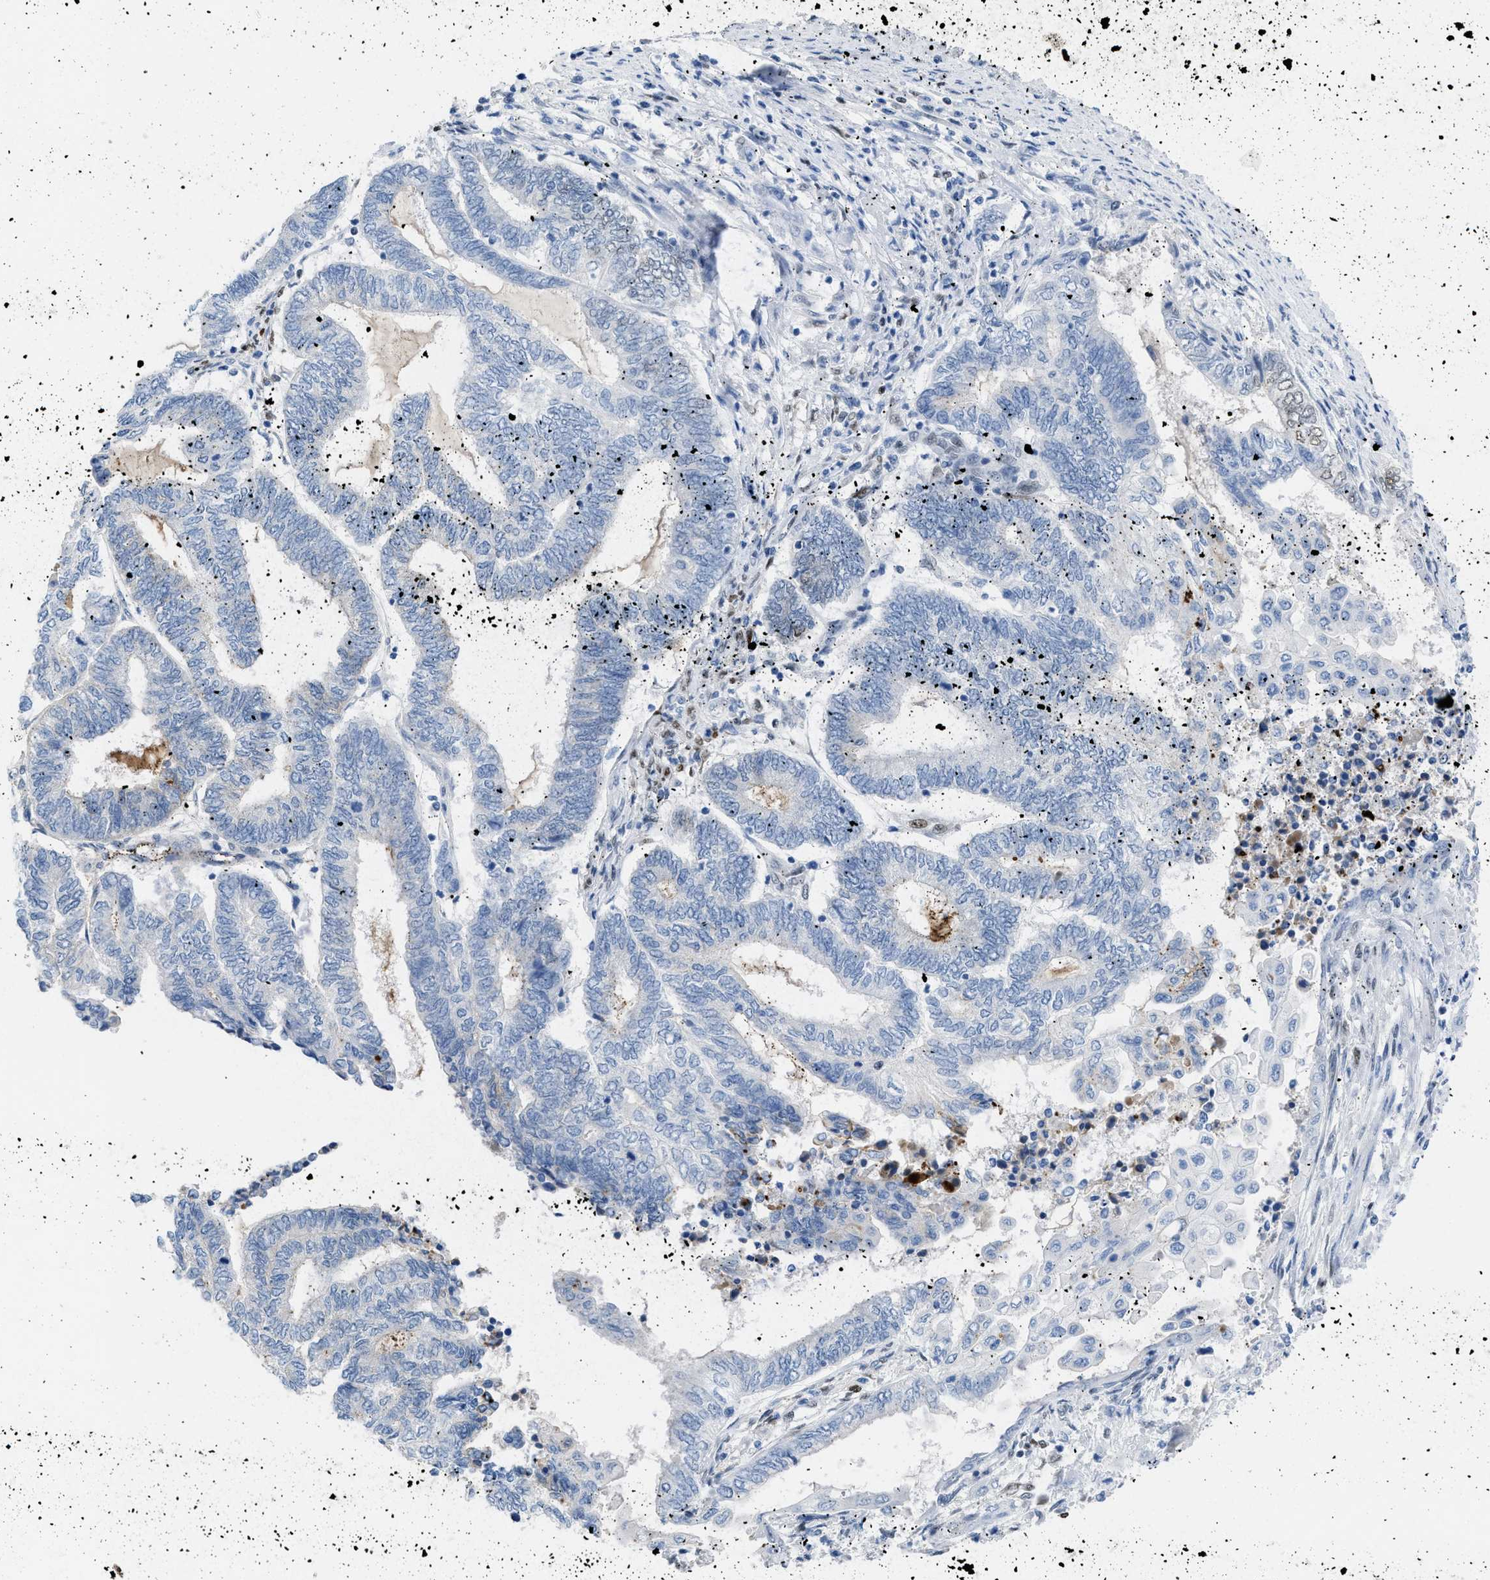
{"staining": {"intensity": "negative", "quantity": "none", "location": "none"}, "tissue": "endometrial cancer", "cell_type": "Tumor cells", "image_type": "cancer", "snomed": [{"axis": "morphology", "description": "Adenocarcinoma, NOS"}, {"axis": "topography", "description": "Uterus"}, {"axis": "topography", "description": "Endometrium"}], "caption": "There is no significant positivity in tumor cells of endometrial cancer. (Immunohistochemistry, brightfield microscopy, high magnification).", "gene": "LEF1", "patient": {"sex": "female", "age": 70}}